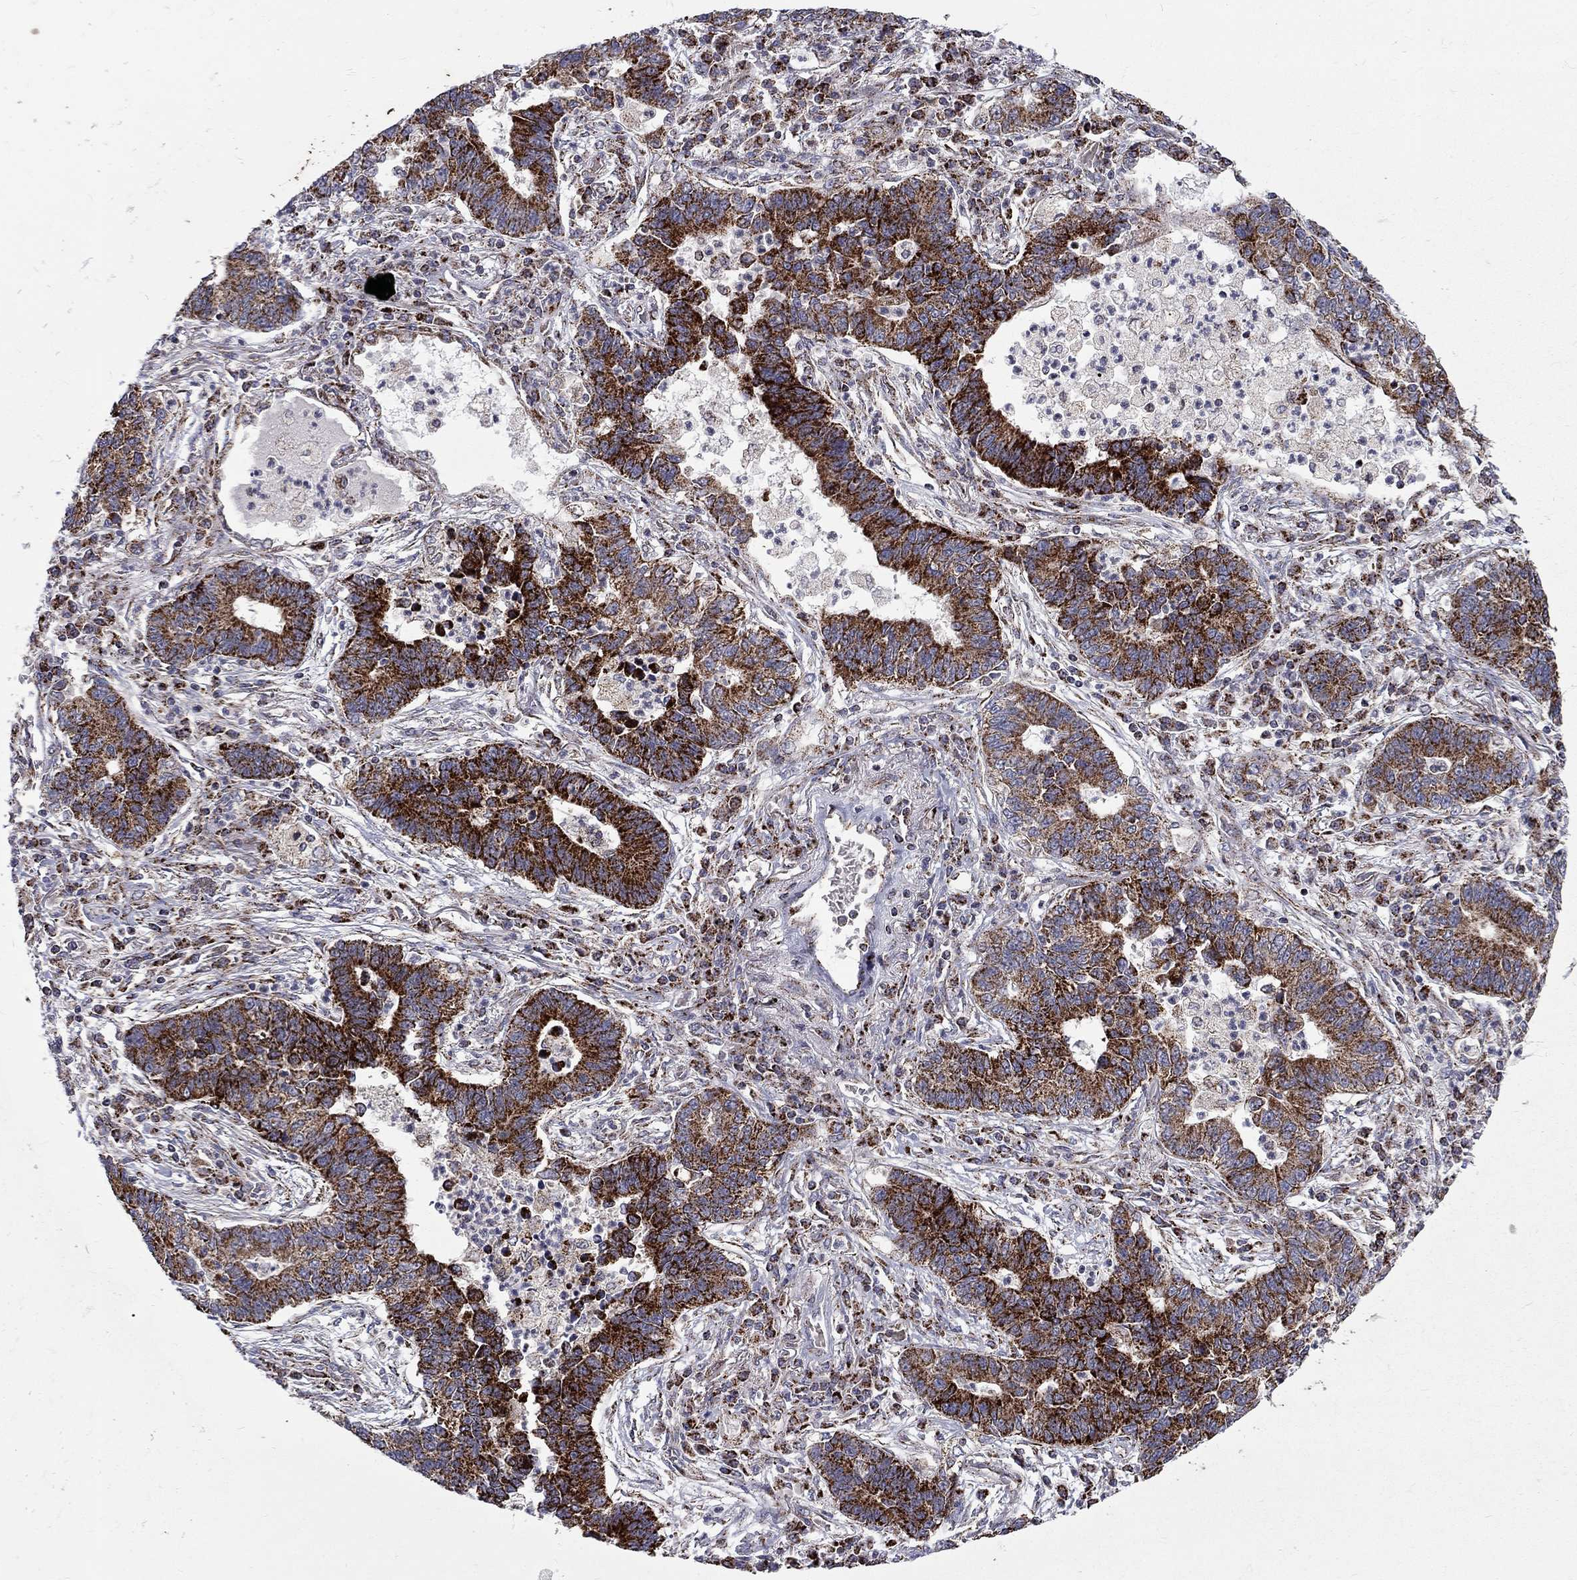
{"staining": {"intensity": "strong", "quantity": ">75%", "location": "cytoplasmic/membranous"}, "tissue": "lung cancer", "cell_type": "Tumor cells", "image_type": "cancer", "snomed": [{"axis": "morphology", "description": "Adenocarcinoma, NOS"}, {"axis": "topography", "description": "Lung"}], "caption": "An immunohistochemistry (IHC) photomicrograph of neoplastic tissue is shown. Protein staining in brown highlights strong cytoplasmic/membranous positivity in lung cancer (adenocarcinoma) within tumor cells.", "gene": "ALDH1B1", "patient": {"sex": "female", "age": 57}}